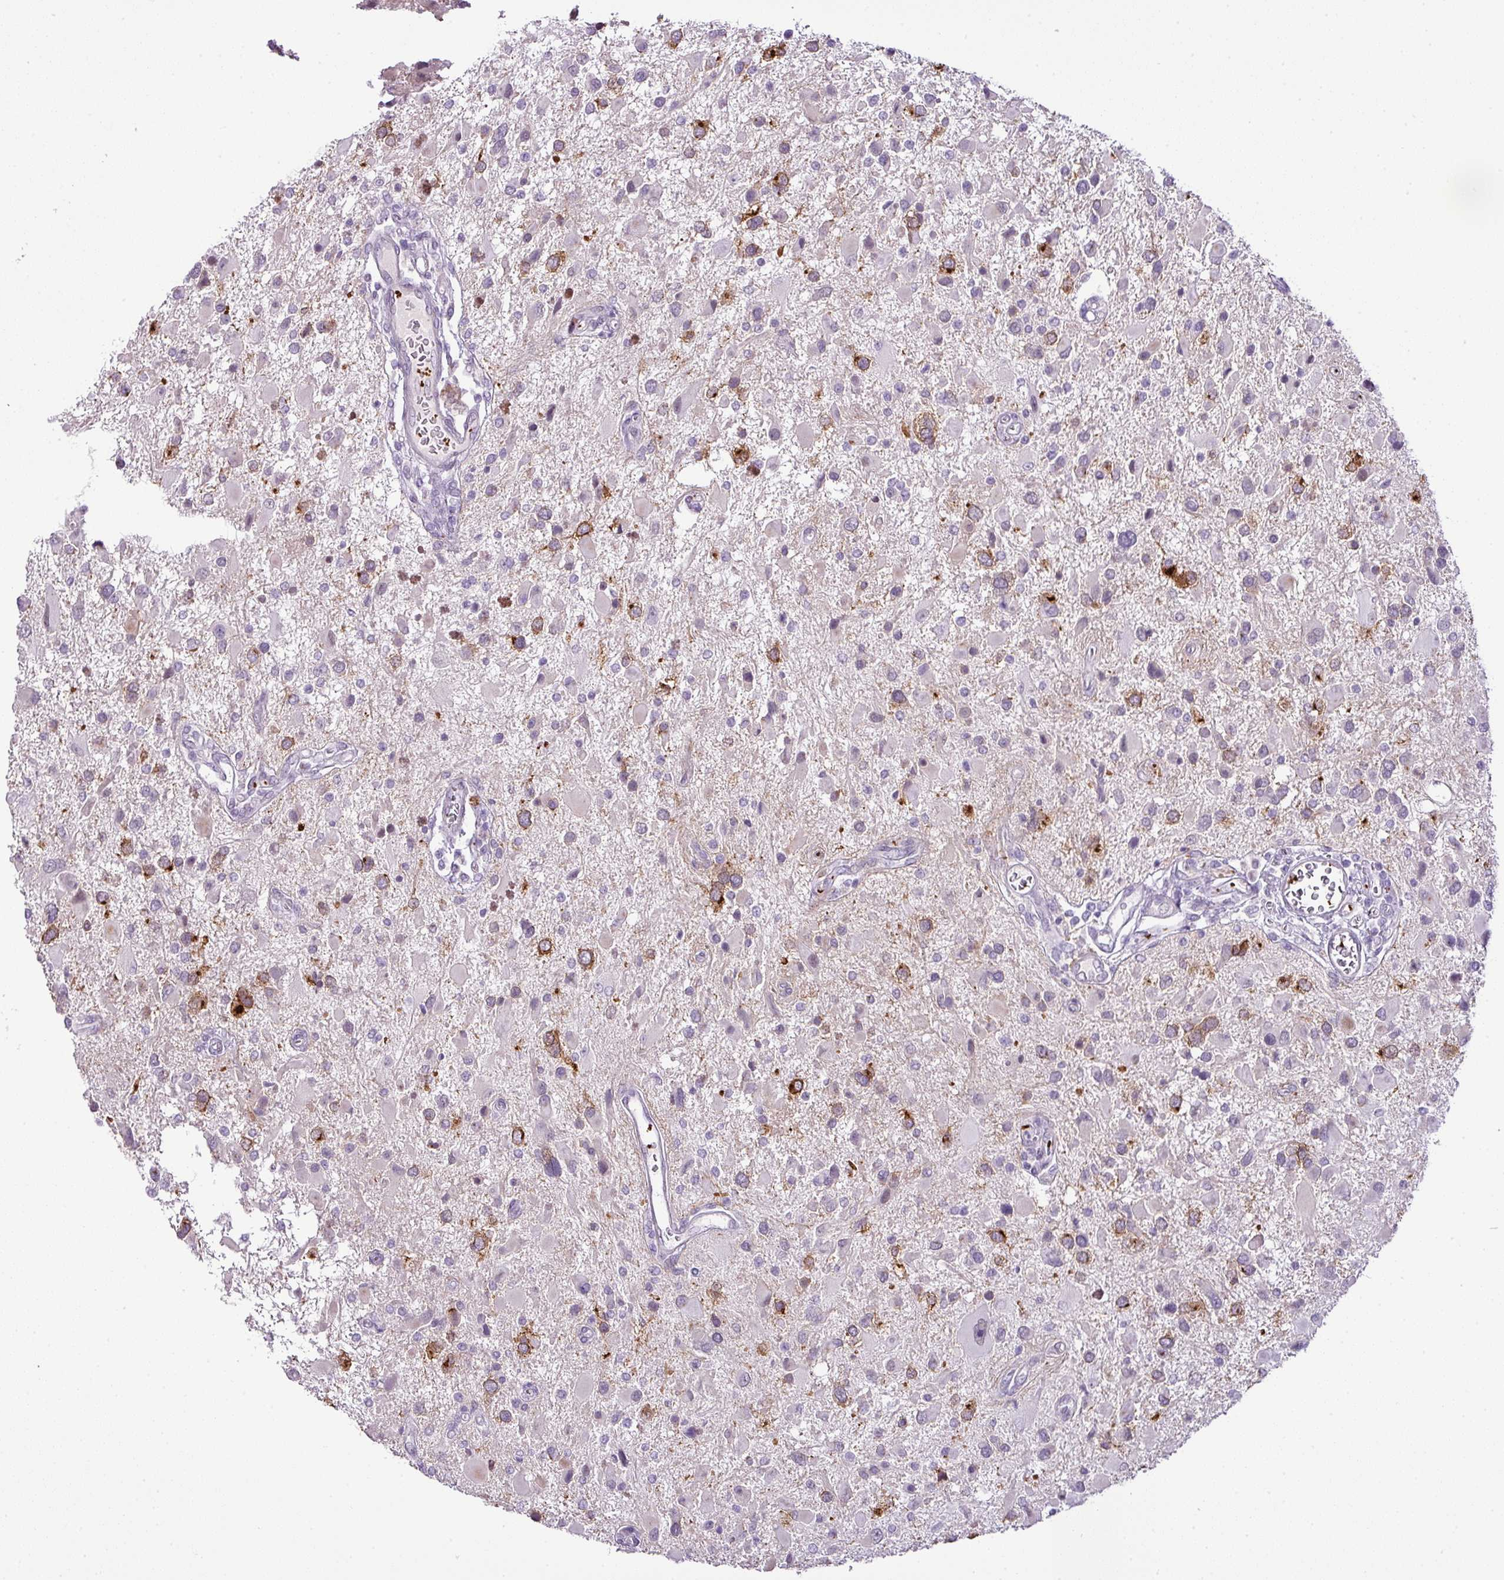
{"staining": {"intensity": "moderate", "quantity": "<25%", "location": "cytoplasmic/membranous"}, "tissue": "glioma", "cell_type": "Tumor cells", "image_type": "cancer", "snomed": [{"axis": "morphology", "description": "Glioma, malignant, High grade"}, {"axis": "topography", "description": "Brain"}], "caption": "Tumor cells show low levels of moderate cytoplasmic/membranous positivity in about <25% of cells in glioma. Using DAB (brown) and hematoxylin (blue) stains, captured at high magnification using brightfield microscopy.", "gene": "CMTM5", "patient": {"sex": "male", "age": 53}}